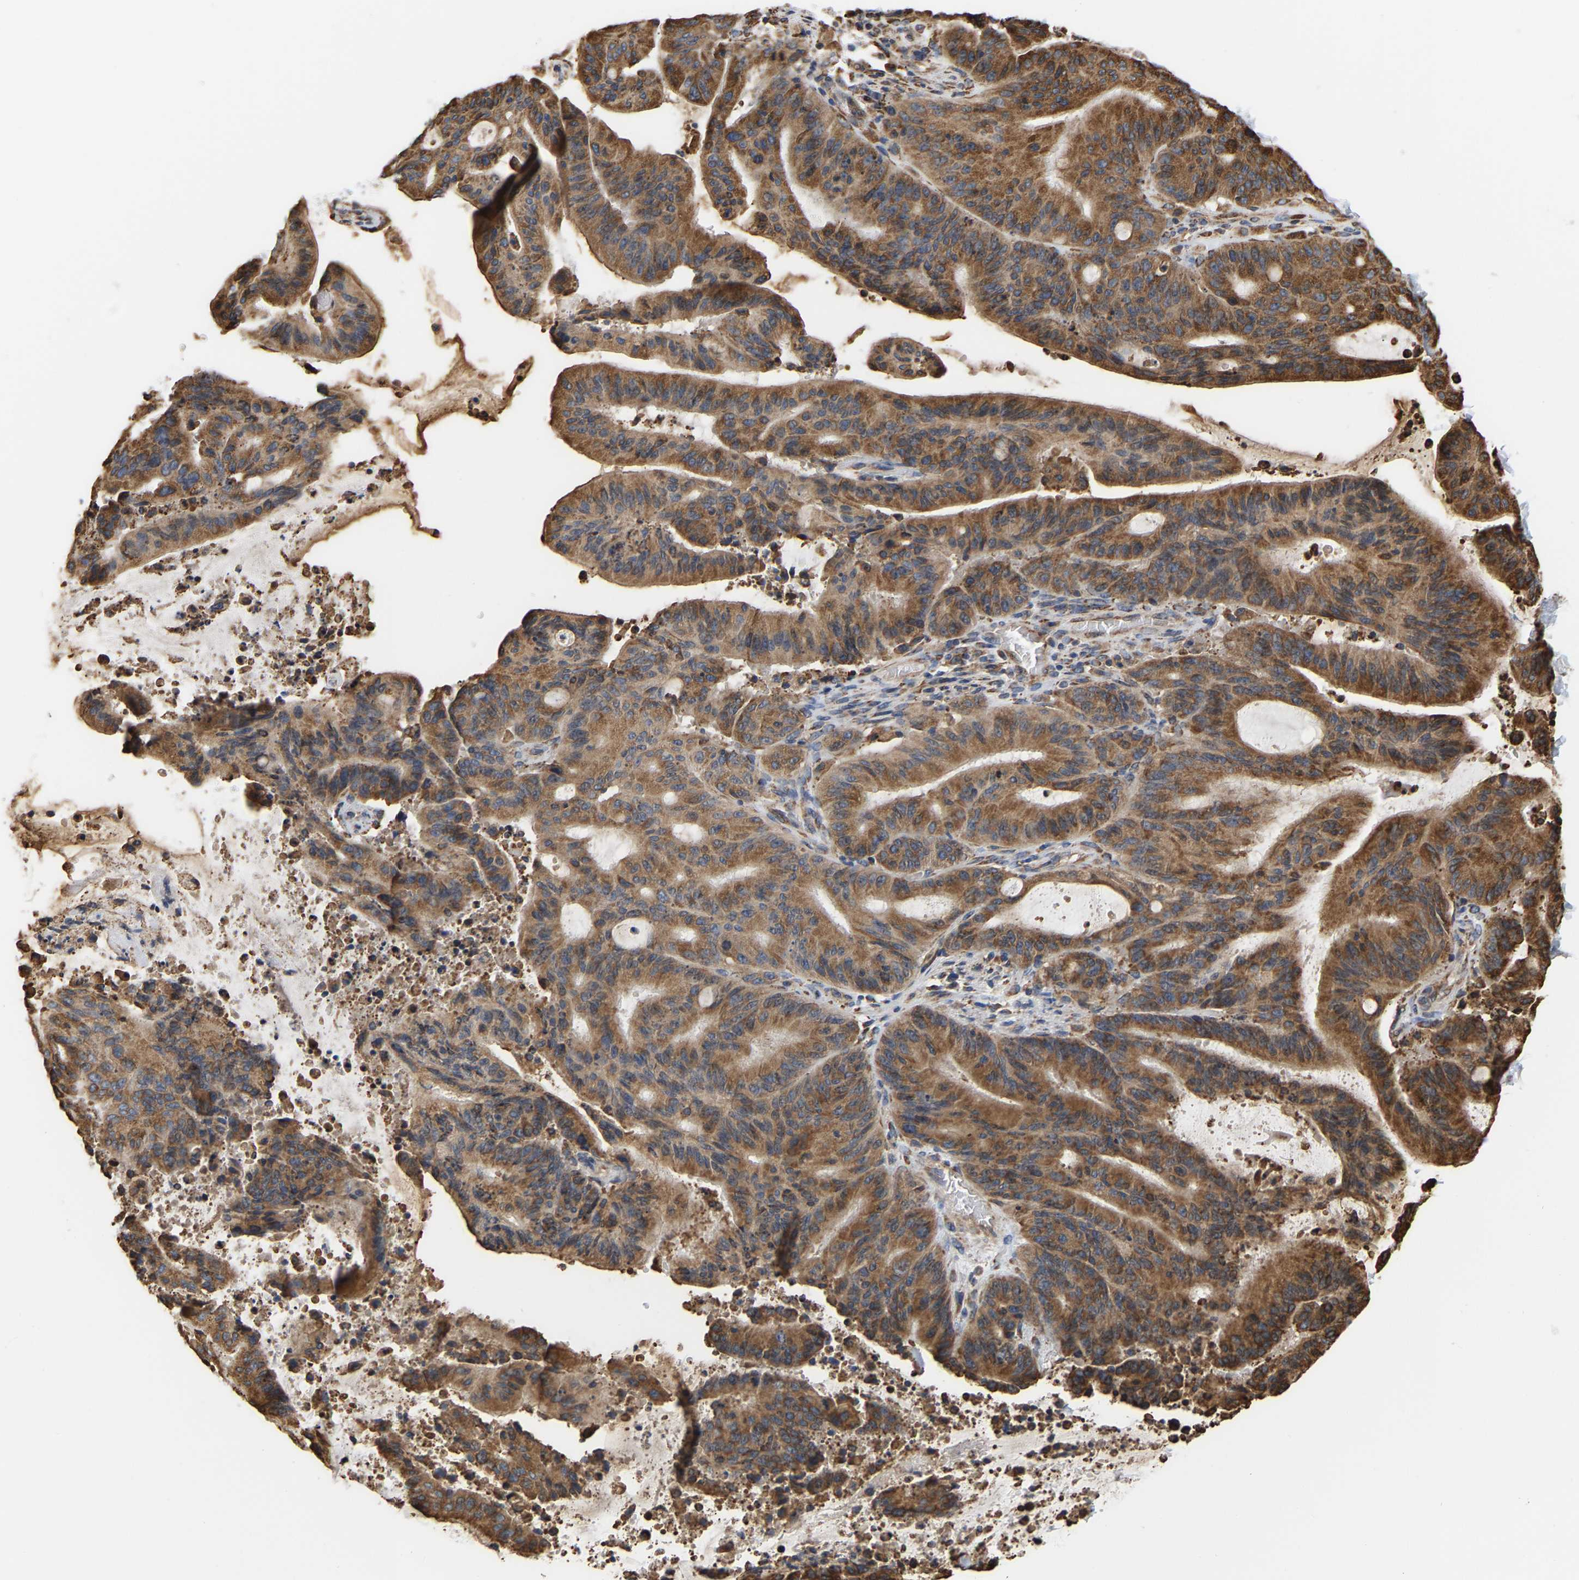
{"staining": {"intensity": "moderate", "quantity": ">75%", "location": "cytoplasmic/membranous"}, "tissue": "liver cancer", "cell_type": "Tumor cells", "image_type": "cancer", "snomed": [{"axis": "morphology", "description": "Normal tissue, NOS"}, {"axis": "morphology", "description": "Cholangiocarcinoma"}, {"axis": "topography", "description": "Liver"}, {"axis": "topography", "description": "Peripheral nerve tissue"}], "caption": "This photomicrograph demonstrates immunohistochemistry (IHC) staining of liver cancer, with medium moderate cytoplasmic/membranous positivity in about >75% of tumor cells.", "gene": "ARAP1", "patient": {"sex": "female", "age": 73}}